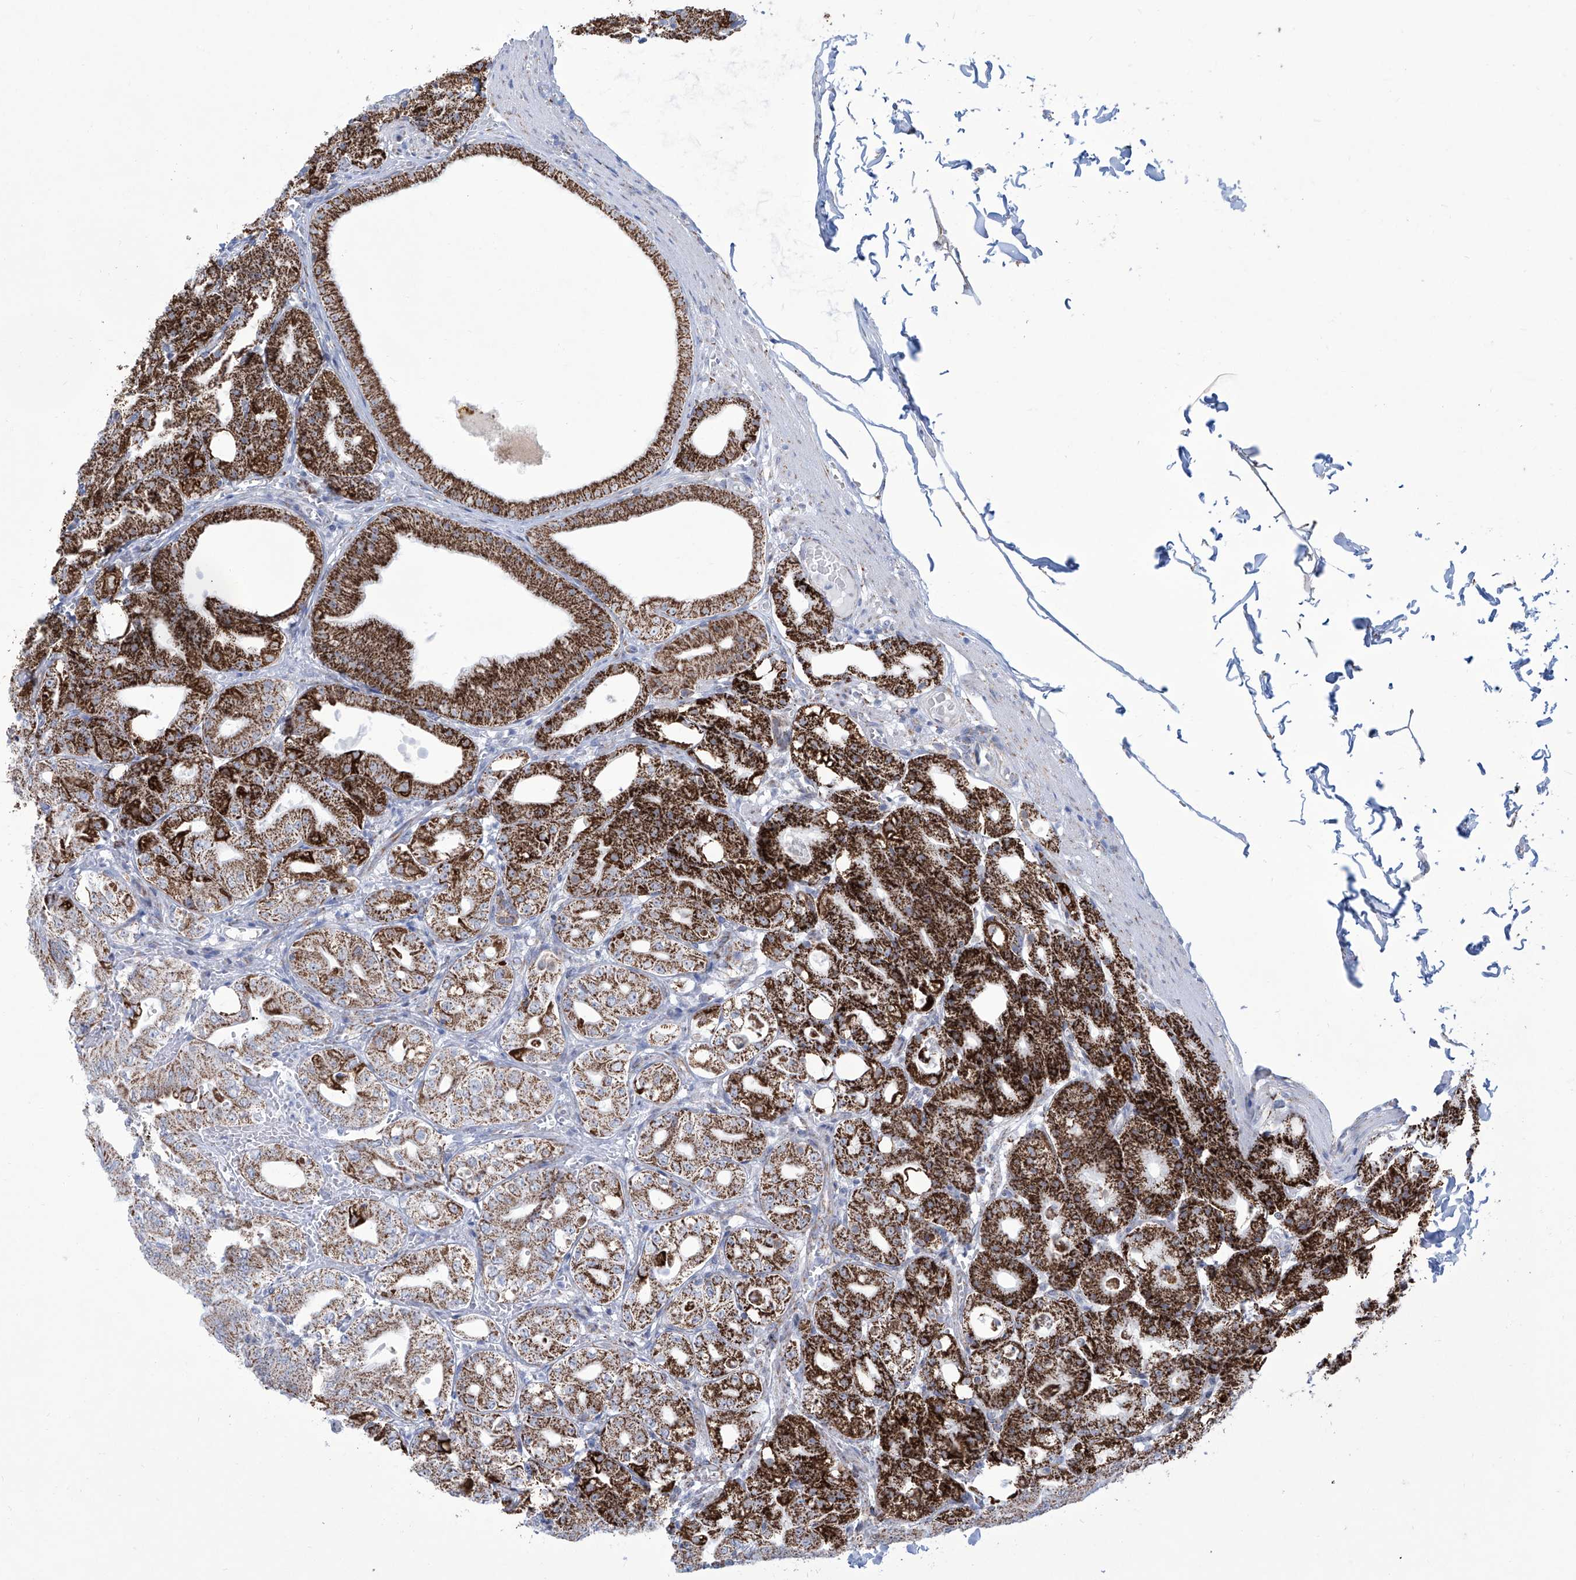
{"staining": {"intensity": "strong", "quantity": ">75%", "location": "cytoplasmic/membranous"}, "tissue": "stomach", "cell_type": "Glandular cells", "image_type": "normal", "snomed": [{"axis": "morphology", "description": "Normal tissue, NOS"}, {"axis": "topography", "description": "Stomach, lower"}], "caption": "DAB immunohistochemical staining of benign human stomach displays strong cytoplasmic/membranous protein positivity in approximately >75% of glandular cells.", "gene": "ALDH6A1", "patient": {"sex": "male", "age": 71}}